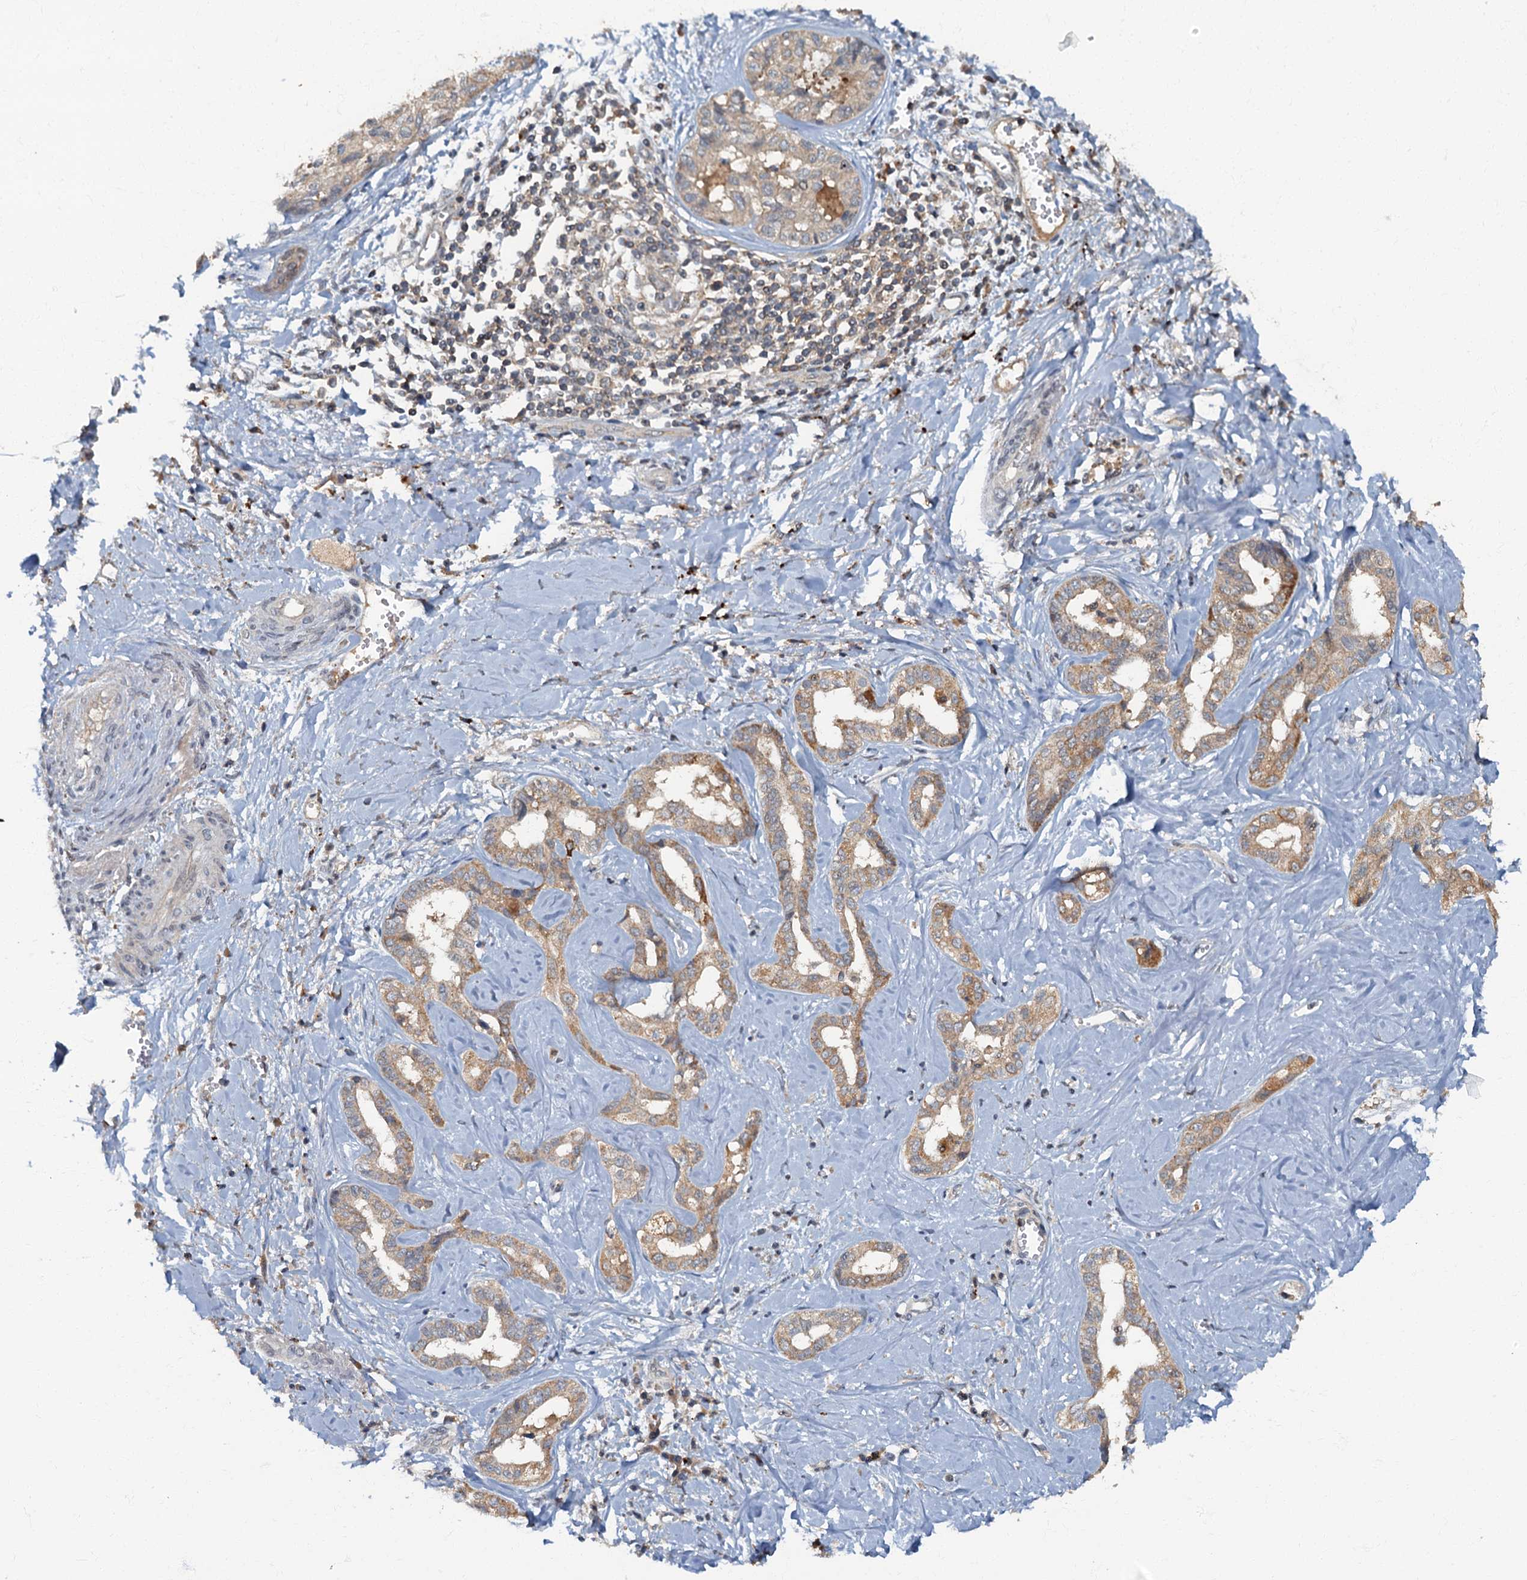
{"staining": {"intensity": "weak", "quantity": "25%-75%", "location": "cytoplasmic/membranous"}, "tissue": "liver cancer", "cell_type": "Tumor cells", "image_type": "cancer", "snomed": [{"axis": "morphology", "description": "Cholangiocarcinoma"}, {"axis": "topography", "description": "Liver"}], "caption": "There is low levels of weak cytoplasmic/membranous positivity in tumor cells of cholangiocarcinoma (liver), as demonstrated by immunohistochemical staining (brown color).", "gene": "WDCP", "patient": {"sex": "female", "age": 77}}